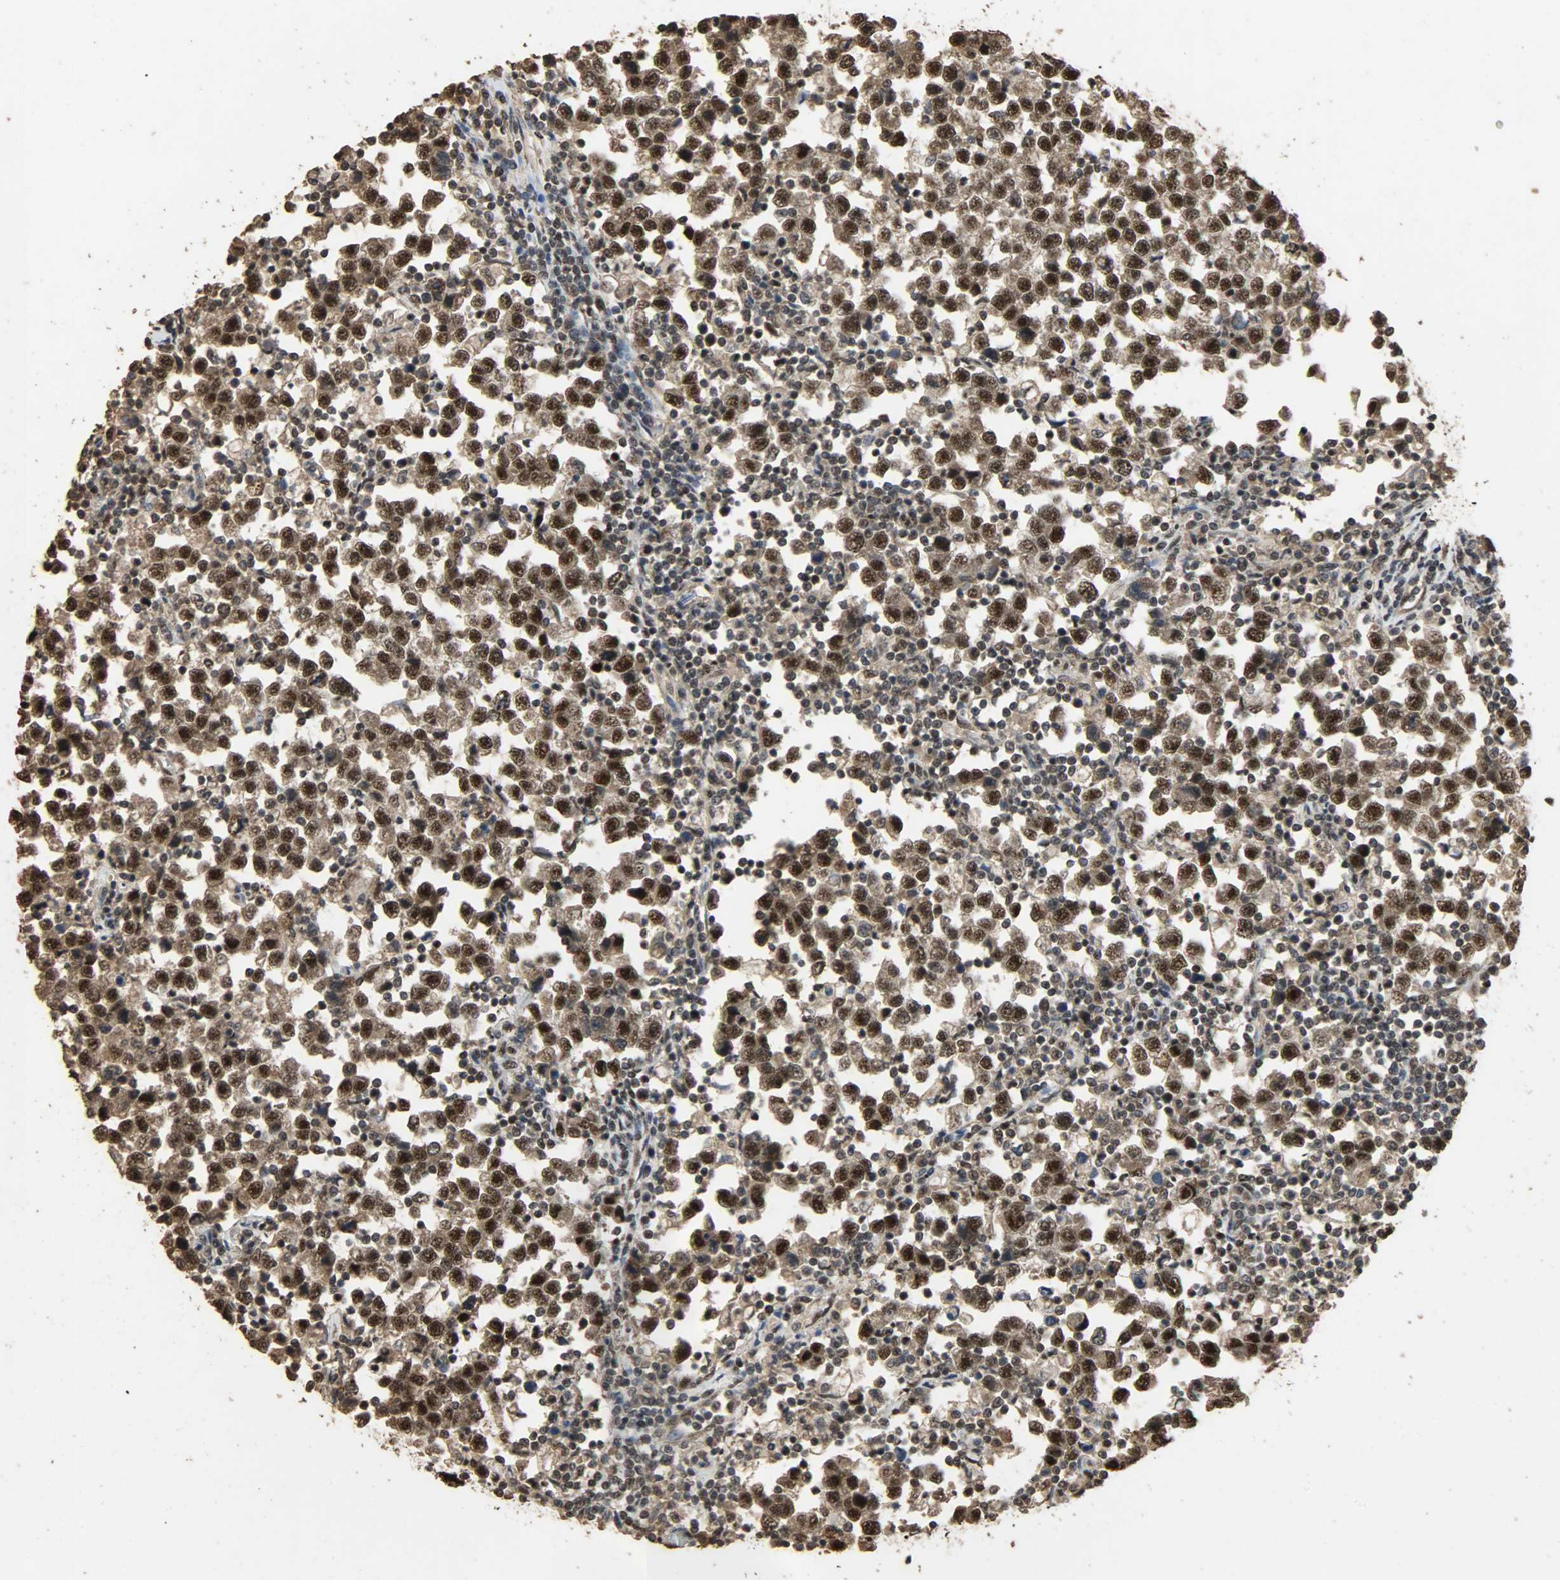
{"staining": {"intensity": "strong", "quantity": ">75%", "location": "cytoplasmic/membranous,nuclear"}, "tissue": "testis cancer", "cell_type": "Tumor cells", "image_type": "cancer", "snomed": [{"axis": "morphology", "description": "Seminoma, NOS"}, {"axis": "topography", "description": "Testis"}], "caption": "Immunohistochemical staining of testis cancer (seminoma) exhibits high levels of strong cytoplasmic/membranous and nuclear protein staining in about >75% of tumor cells.", "gene": "CCNT2", "patient": {"sex": "male", "age": 43}}